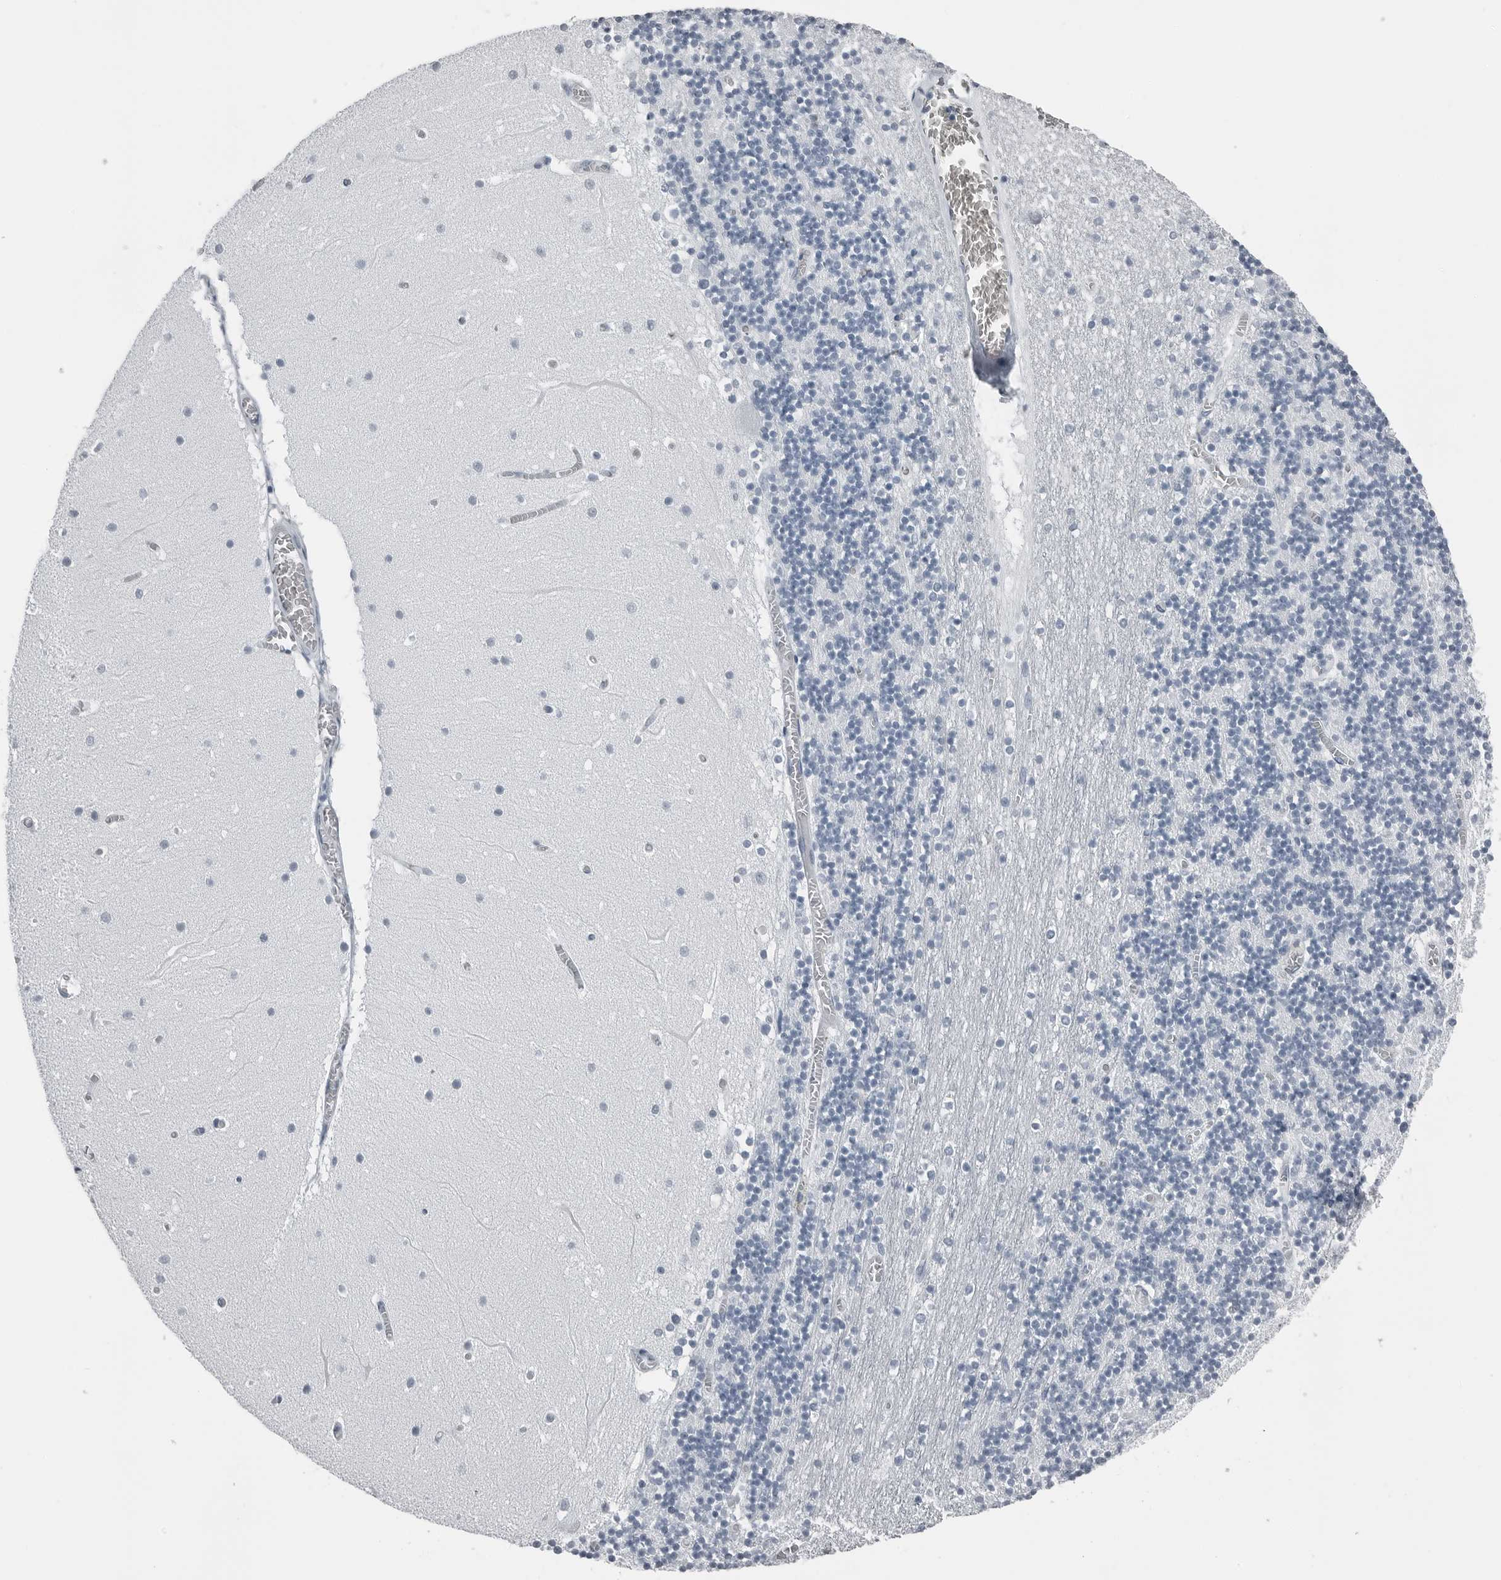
{"staining": {"intensity": "negative", "quantity": "none", "location": "none"}, "tissue": "cerebellum", "cell_type": "Cells in granular layer", "image_type": "normal", "snomed": [{"axis": "morphology", "description": "Normal tissue, NOS"}, {"axis": "topography", "description": "Cerebellum"}], "caption": "This is an IHC histopathology image of benign cerebellum. There is no positivity in cells in granular layer.", "gene": "SPINK1", "patient": {"sex": "female", "age": 28}}